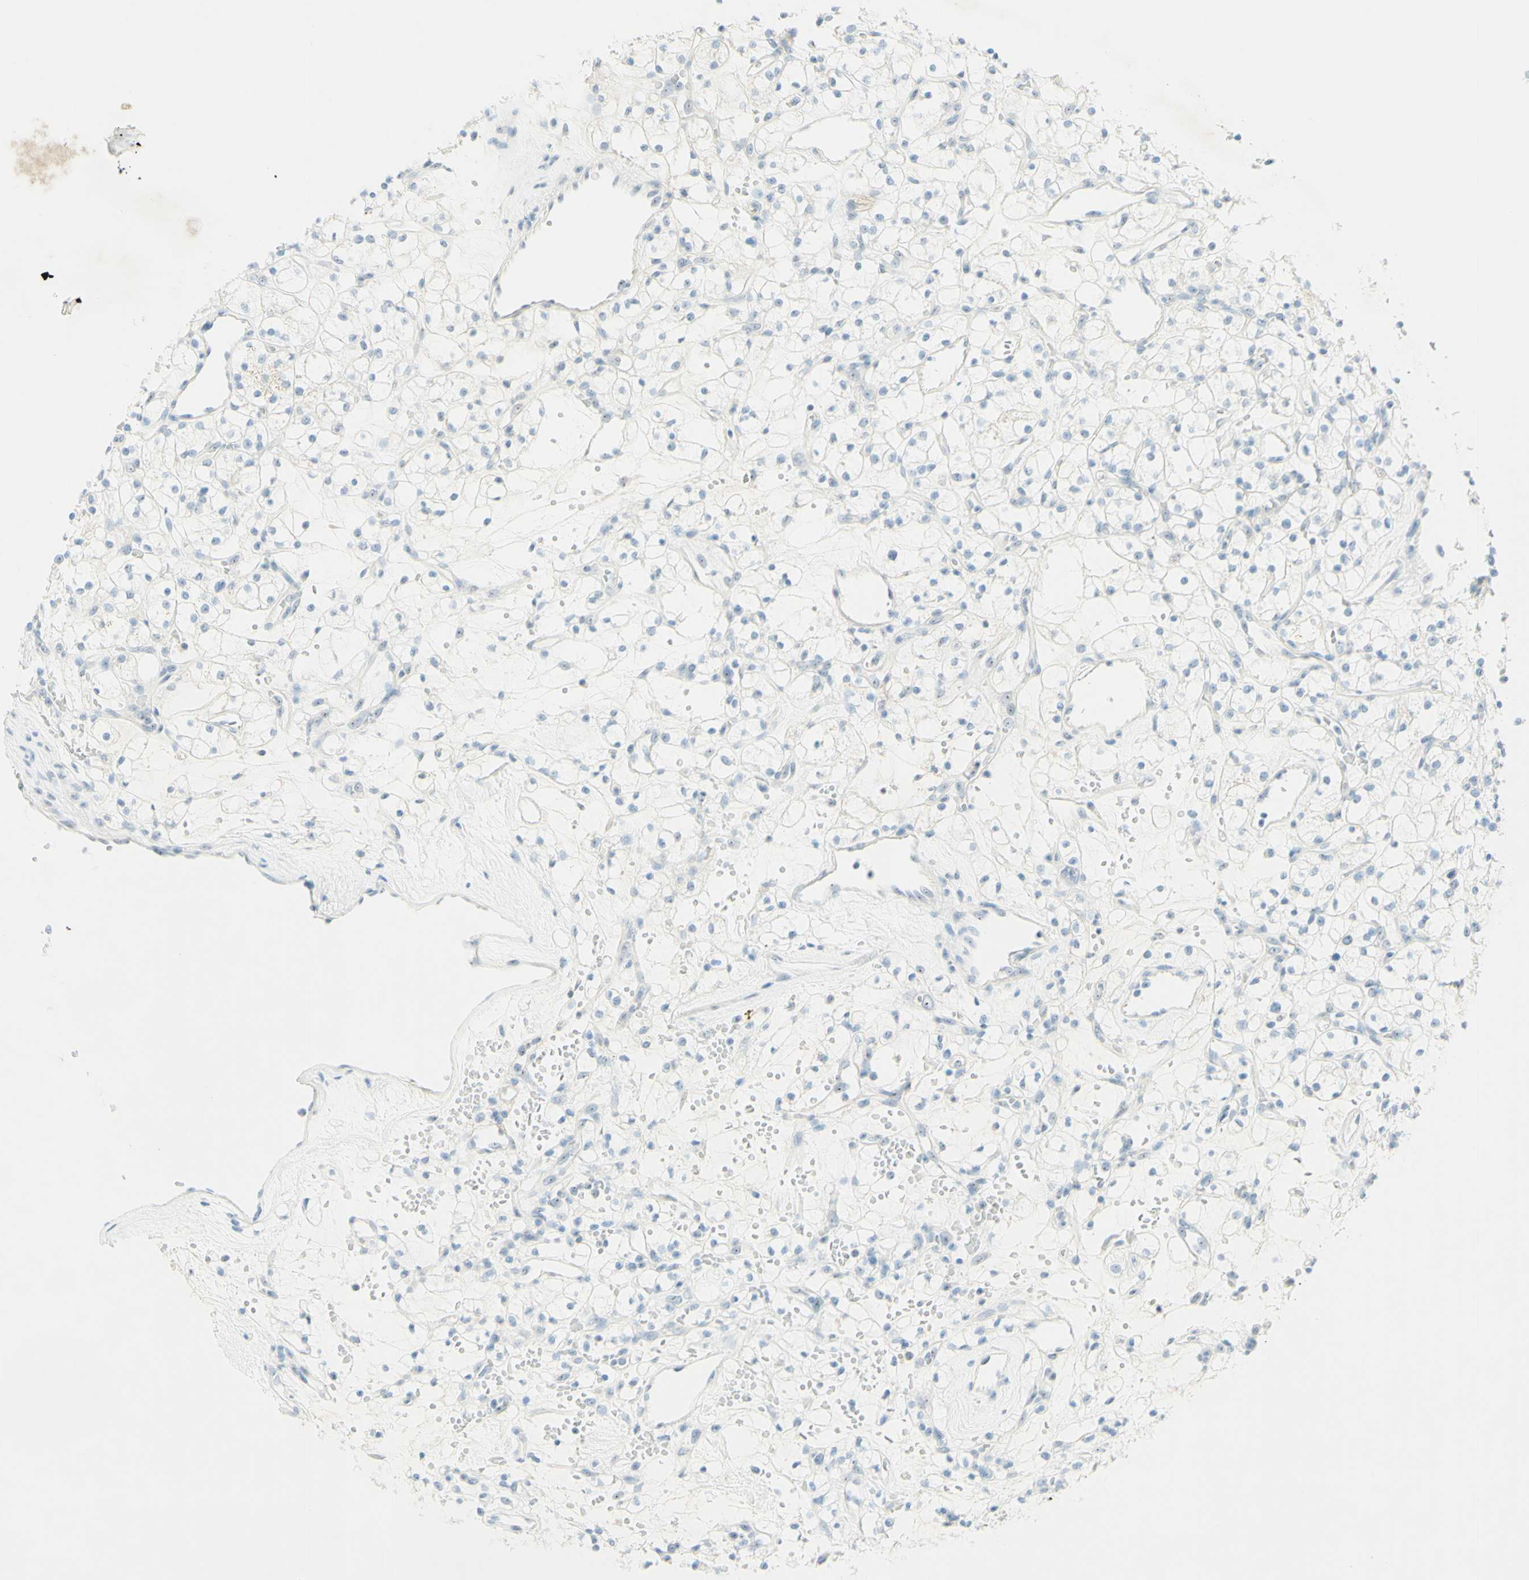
{"staining": {"intensity": "negative", "quantity": "none", "location": "none"}, "tissue": "renal cancer", "cell_type": "Tumor cells", "image_type": "cancer", "snomed": [{"axis": "morphology", "description": "Adenocarcinoma, NOS"}, {"axis": "topography", "description": "Kidney"}], "caption": "An image of human renal cancer (adenocarcinoma) is negative for staining in tumor cells.", "gene": "FMR1NB", "patient": {"sex": "female", "age": 60}}